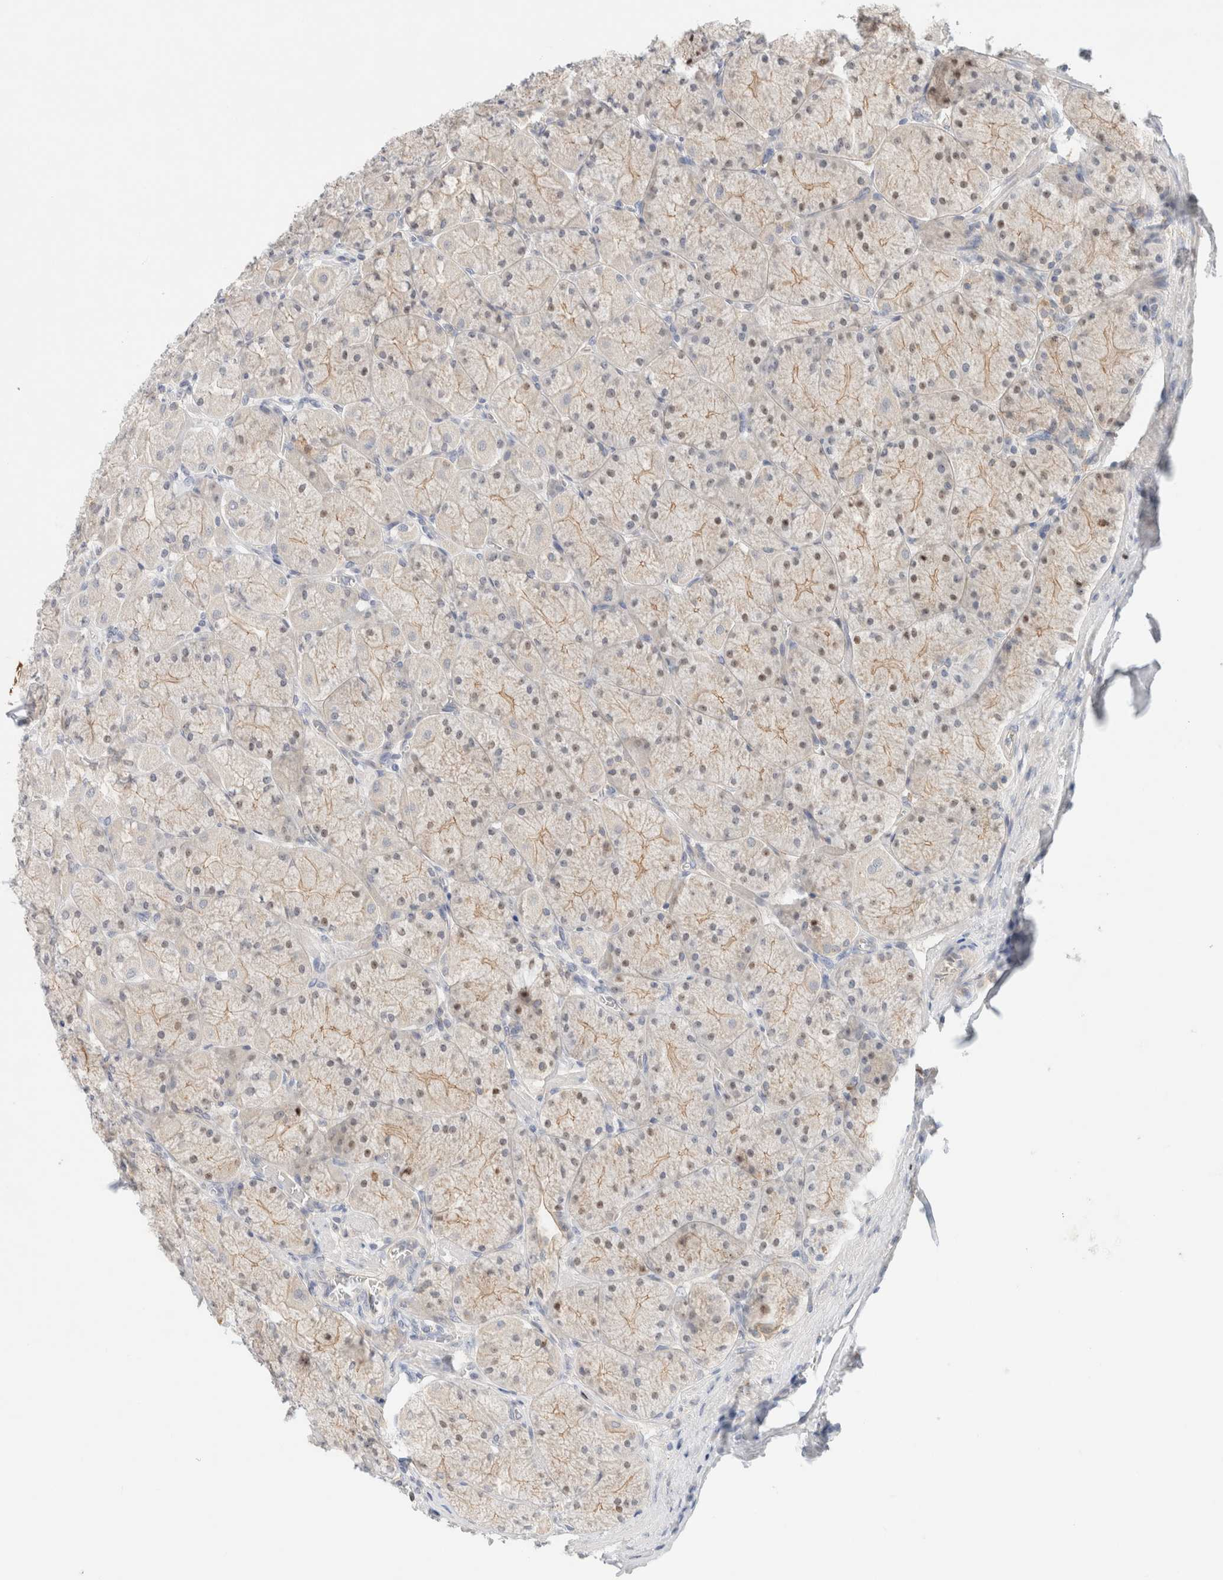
{"staining": {"intensity": "strong", "quantity": "<25%", "location": "cytoplasmic/membranous"}, "tissue": "stomach", "cell_type": "Glandular cells", "image_type": "normal", "snomed": [{"axis": "morphology", "description": "Normal tissue, NOS"}, {"axis": "topography", "description": "Stomach, upper"}], "caption": "Immunohistochemical staining of normal human stomach exhibits medium levels of strong cytoplasmic/membranous positivity in approximately <25% of glandular cells.", "gene": "SDR16C5", "patient": {"sex": "female", "age": 56}}